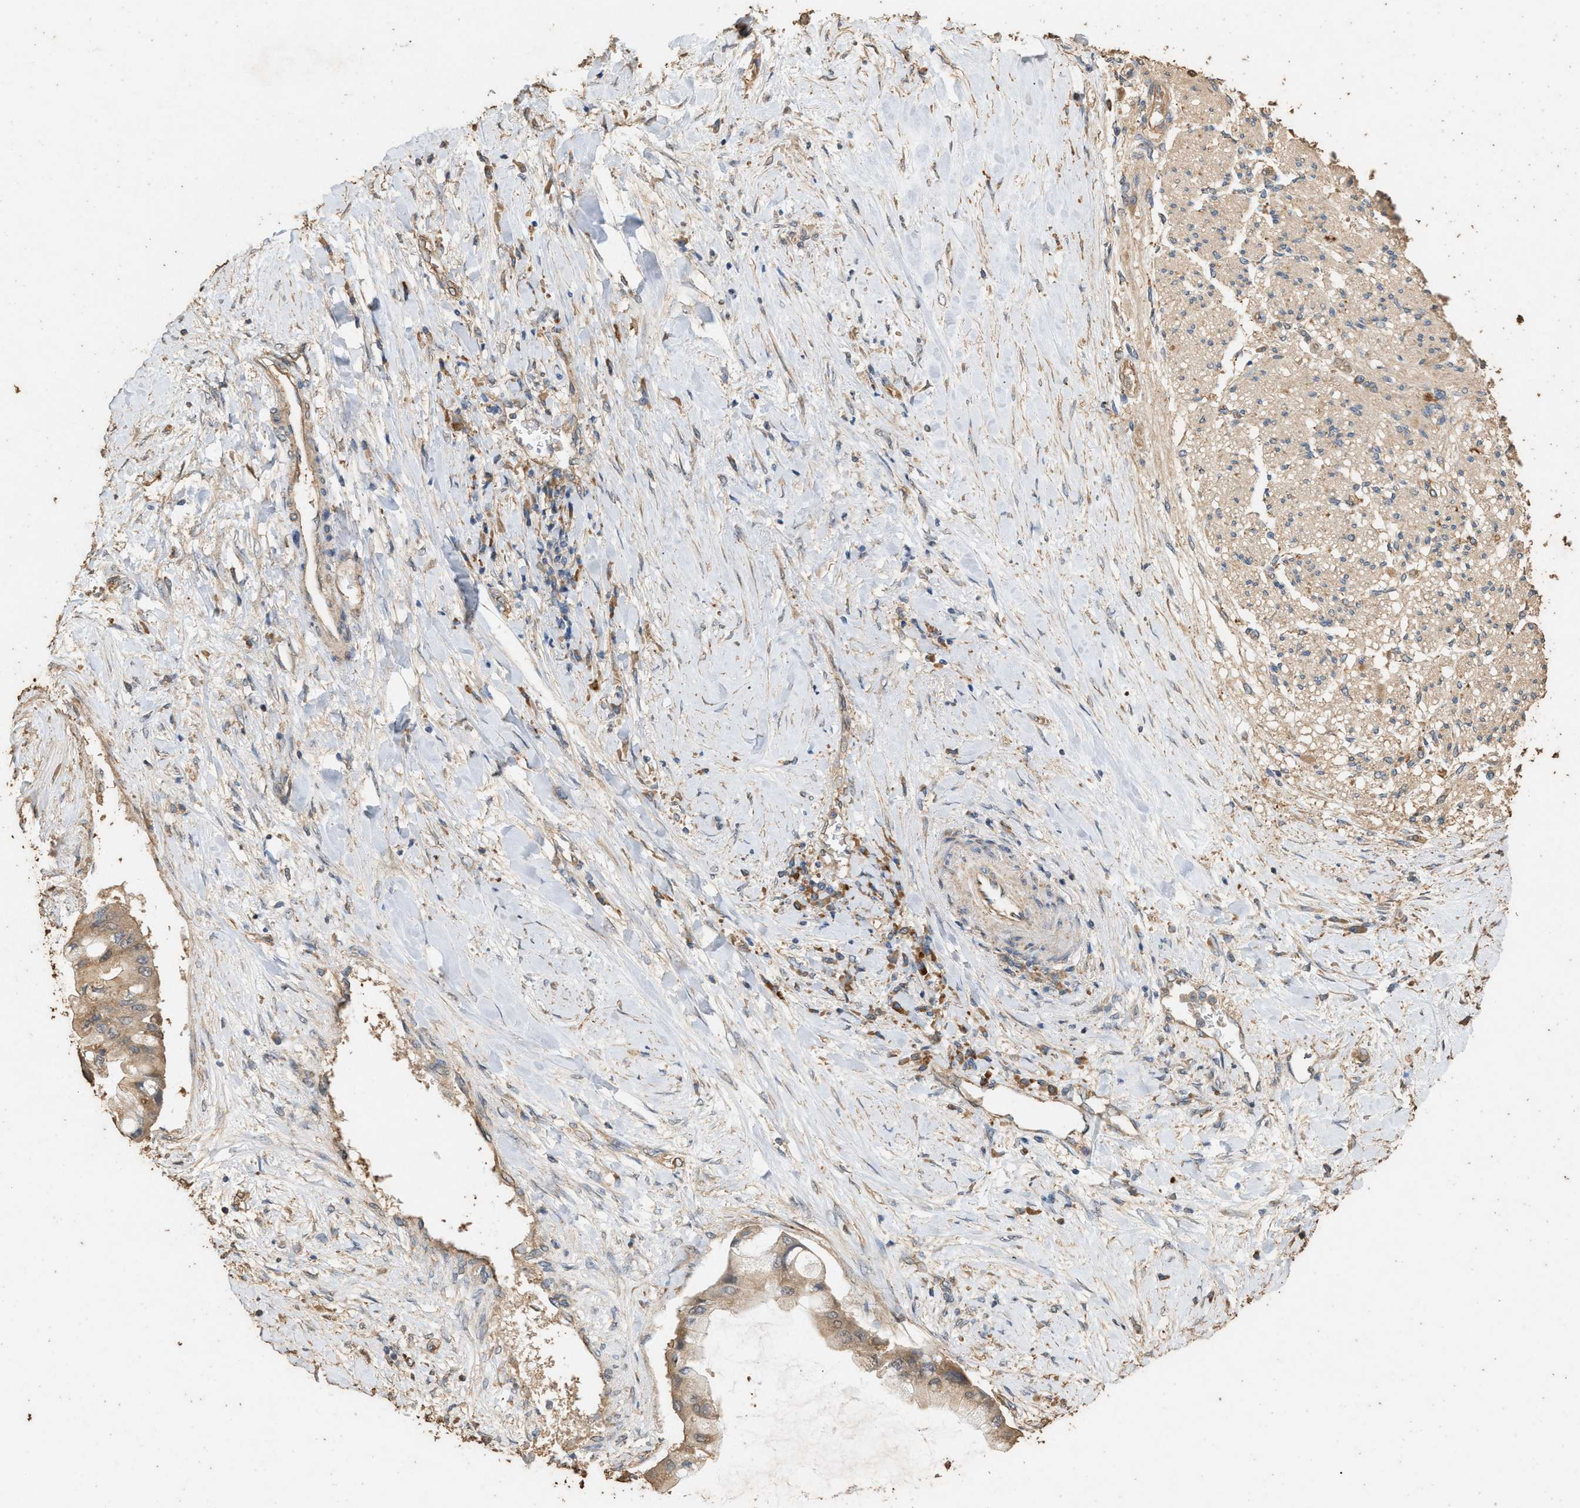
{"staining": {"intensity": "weak", "quantity": ">75%", "location": "cytoplasmic/membranous"}, "tissue": "liver cancer", "cell_type": "Tumor cells", "image_type": "cancer", "snomed": [{"axis": "morphology", "description": "Cholangiocarcinoma"}, {"axis": "topography", "description": "Liver"}], "caption": "This image reveals liver cholangiocarcinoma stained with immunohistochemistry (IHC) to label a protein in brown. The cytoplasmic/membranous of tumor cells show weak positivity for the protein. Nuclei are counter-stained blue.", "gene": "DCAF7", "patient": {"sex": "male", "age": 50}}